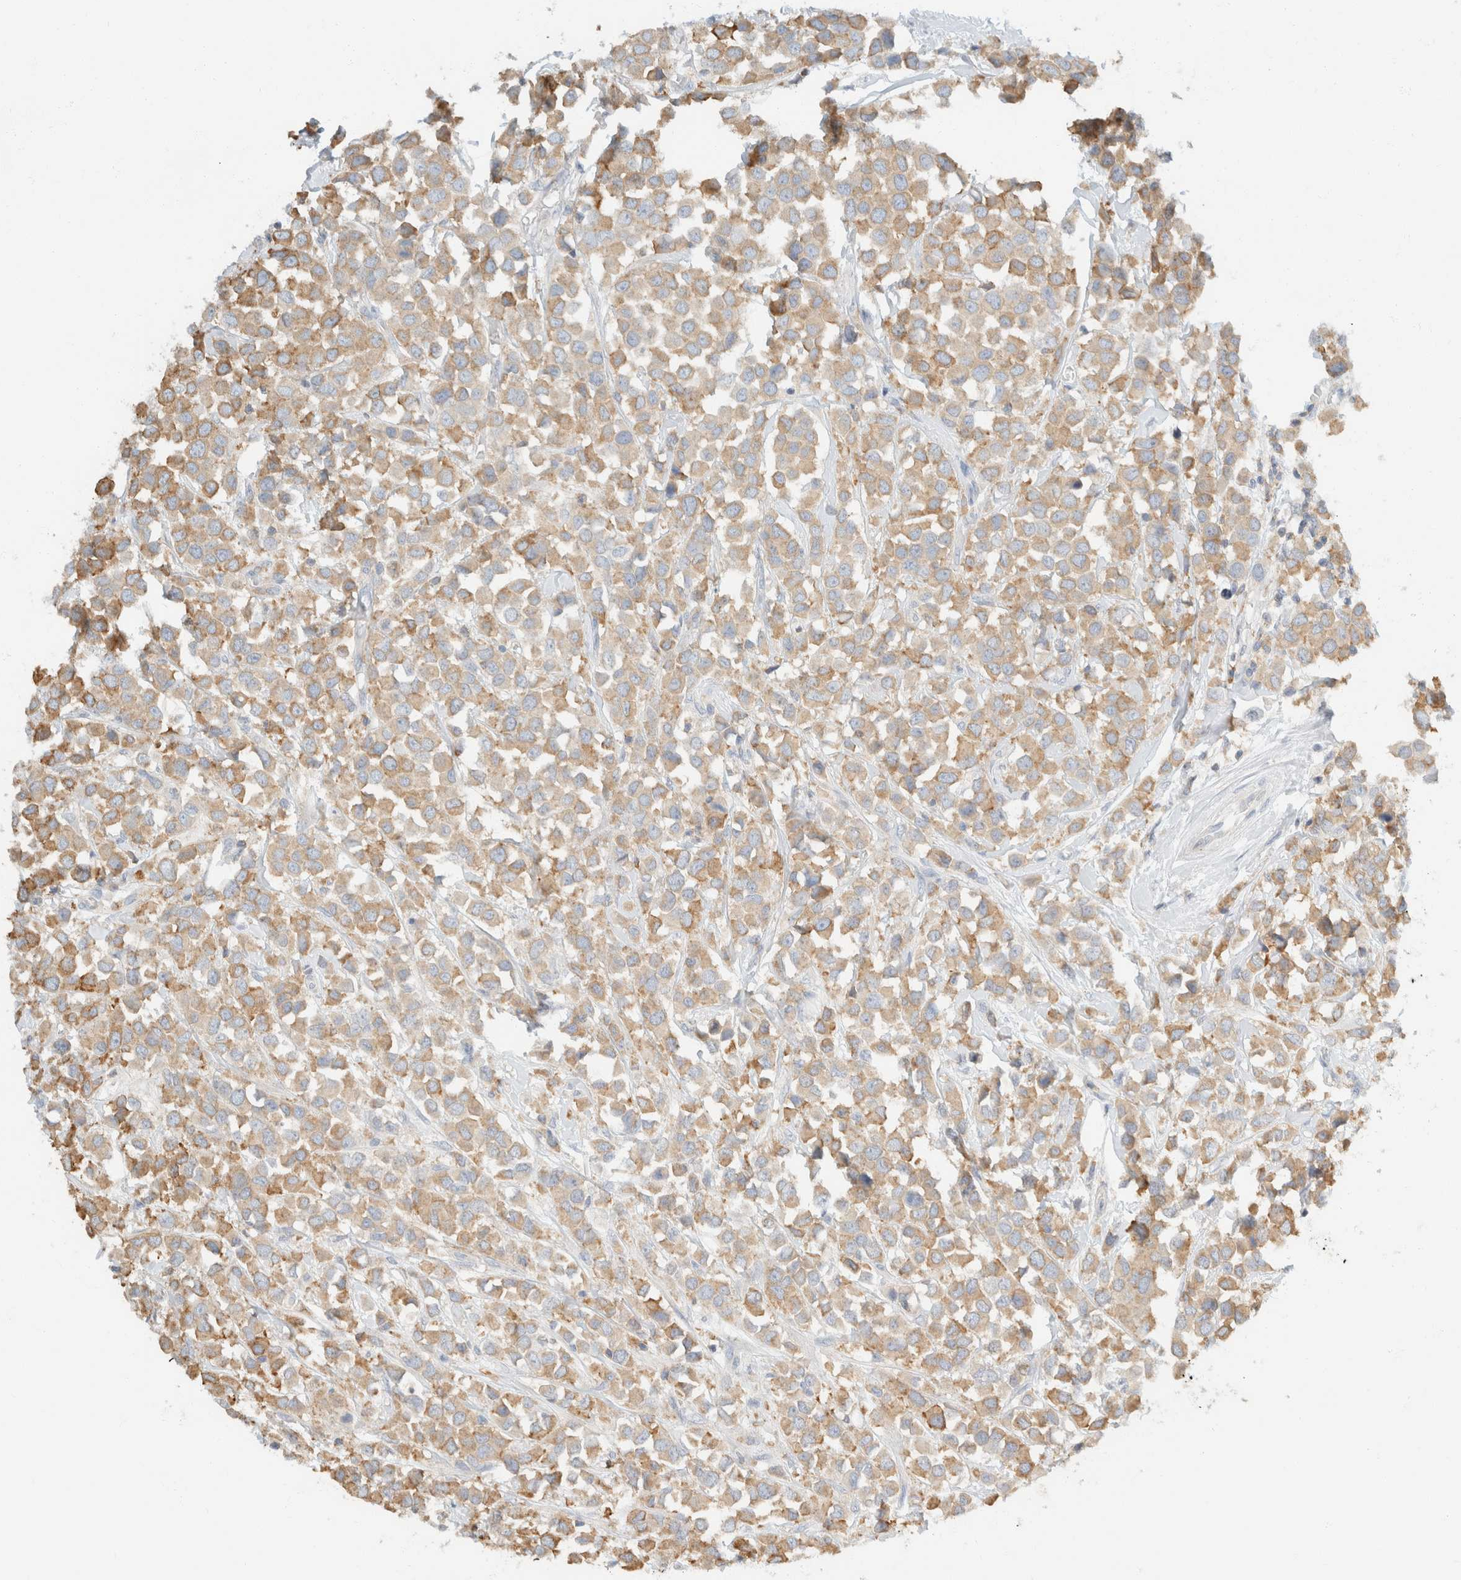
{"staining": {"intensity": "moderate", "quantity": "25%-75%", "location": "cytoplasmic/membranous"}, "tissue": "breast cancer", "cell_type": "Tumor cells", "image_type": "cancer", "snomed": [{"axis": "morphology", "description": "Duct carcinoma"}, {"axis": "topography", "description": "Breast"}], "caption": "Breast cancer (invasive ductal carcinoma) stained with IHC reveals moderate cytoplasmic/membranous staining in about 25%-75% of tumor cells.", "gene": "SH3GLB2", "patient": {"sex": "female", "age": 61}}